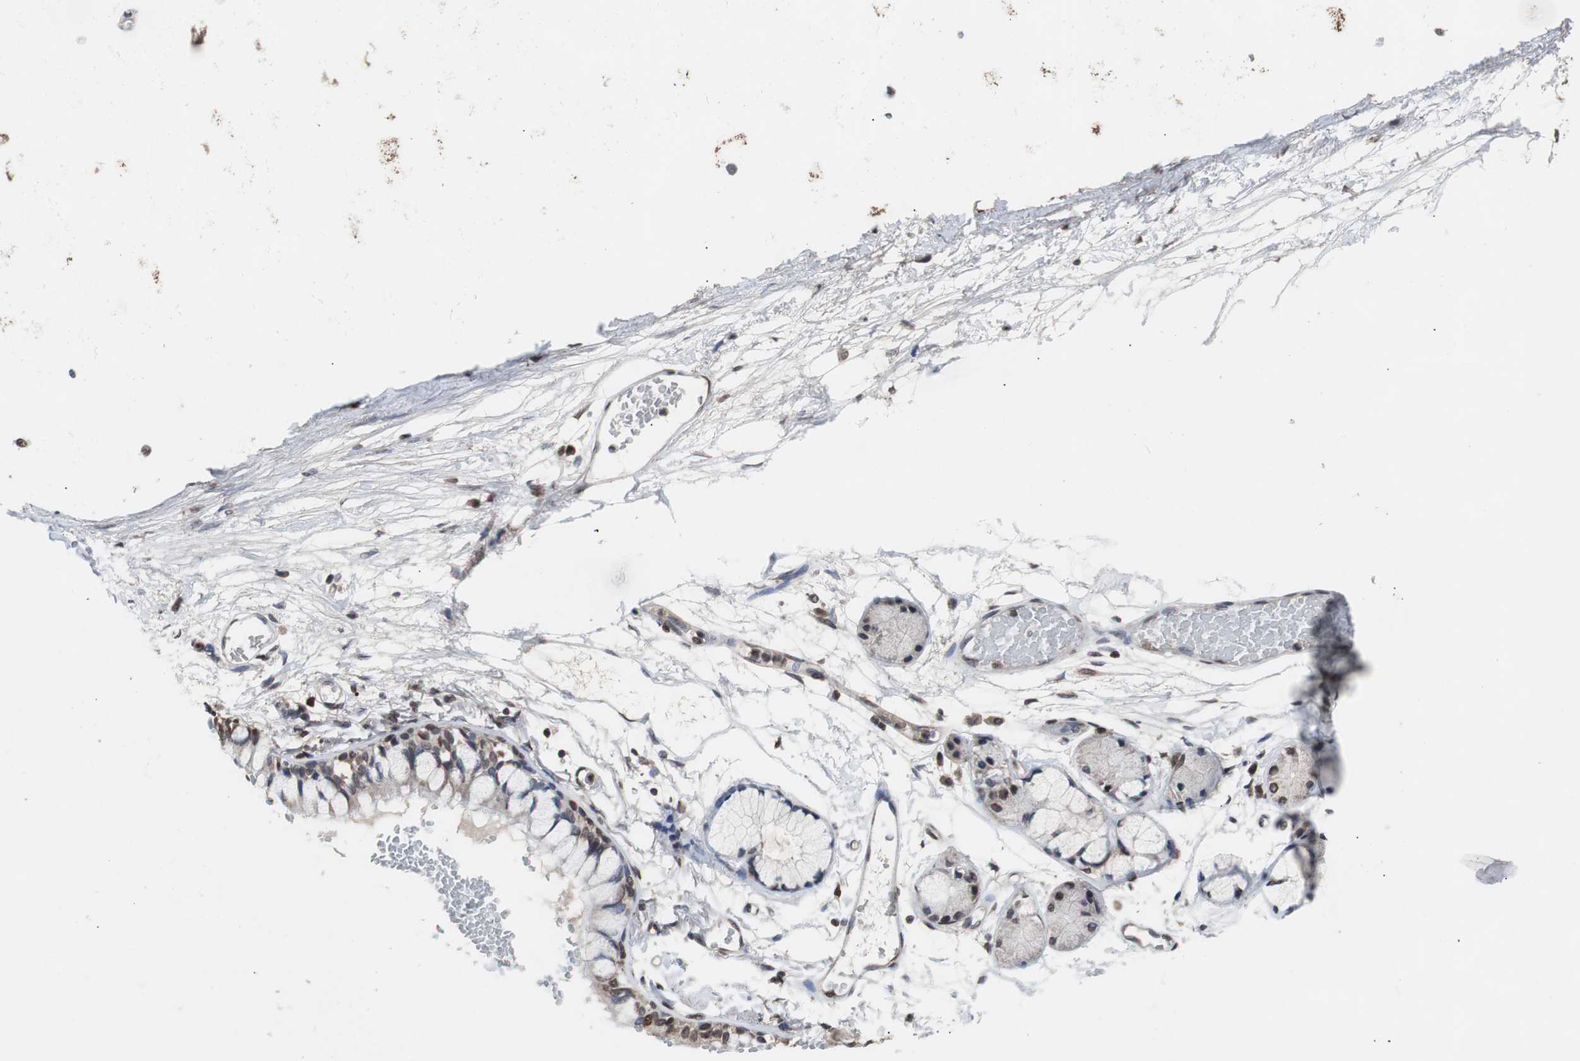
{"staining": {"intensity": "negative", "quantity": "none", "location": "none"}, "tissue": "adipose tissue", "cell_type": "Adipocytes", "image_type": "normal", "snomed": [{"axis": "morphology", "description": "Normal tissue, NOS"}, {"axis": "topography", "description": "Cartilage tissue"}, {"axis": "topography", "description": "Bronchus"}], "caption": "The micrograph reveals no significant expression in adipocytes of adipose tissue. Brightfield microscopy of immunohistochemistry stained with DAB (brown) and hematoxylin (blue), captured at high magnification.", "gene": "MED27", "patient": {"sex": "female", "age": 73}}